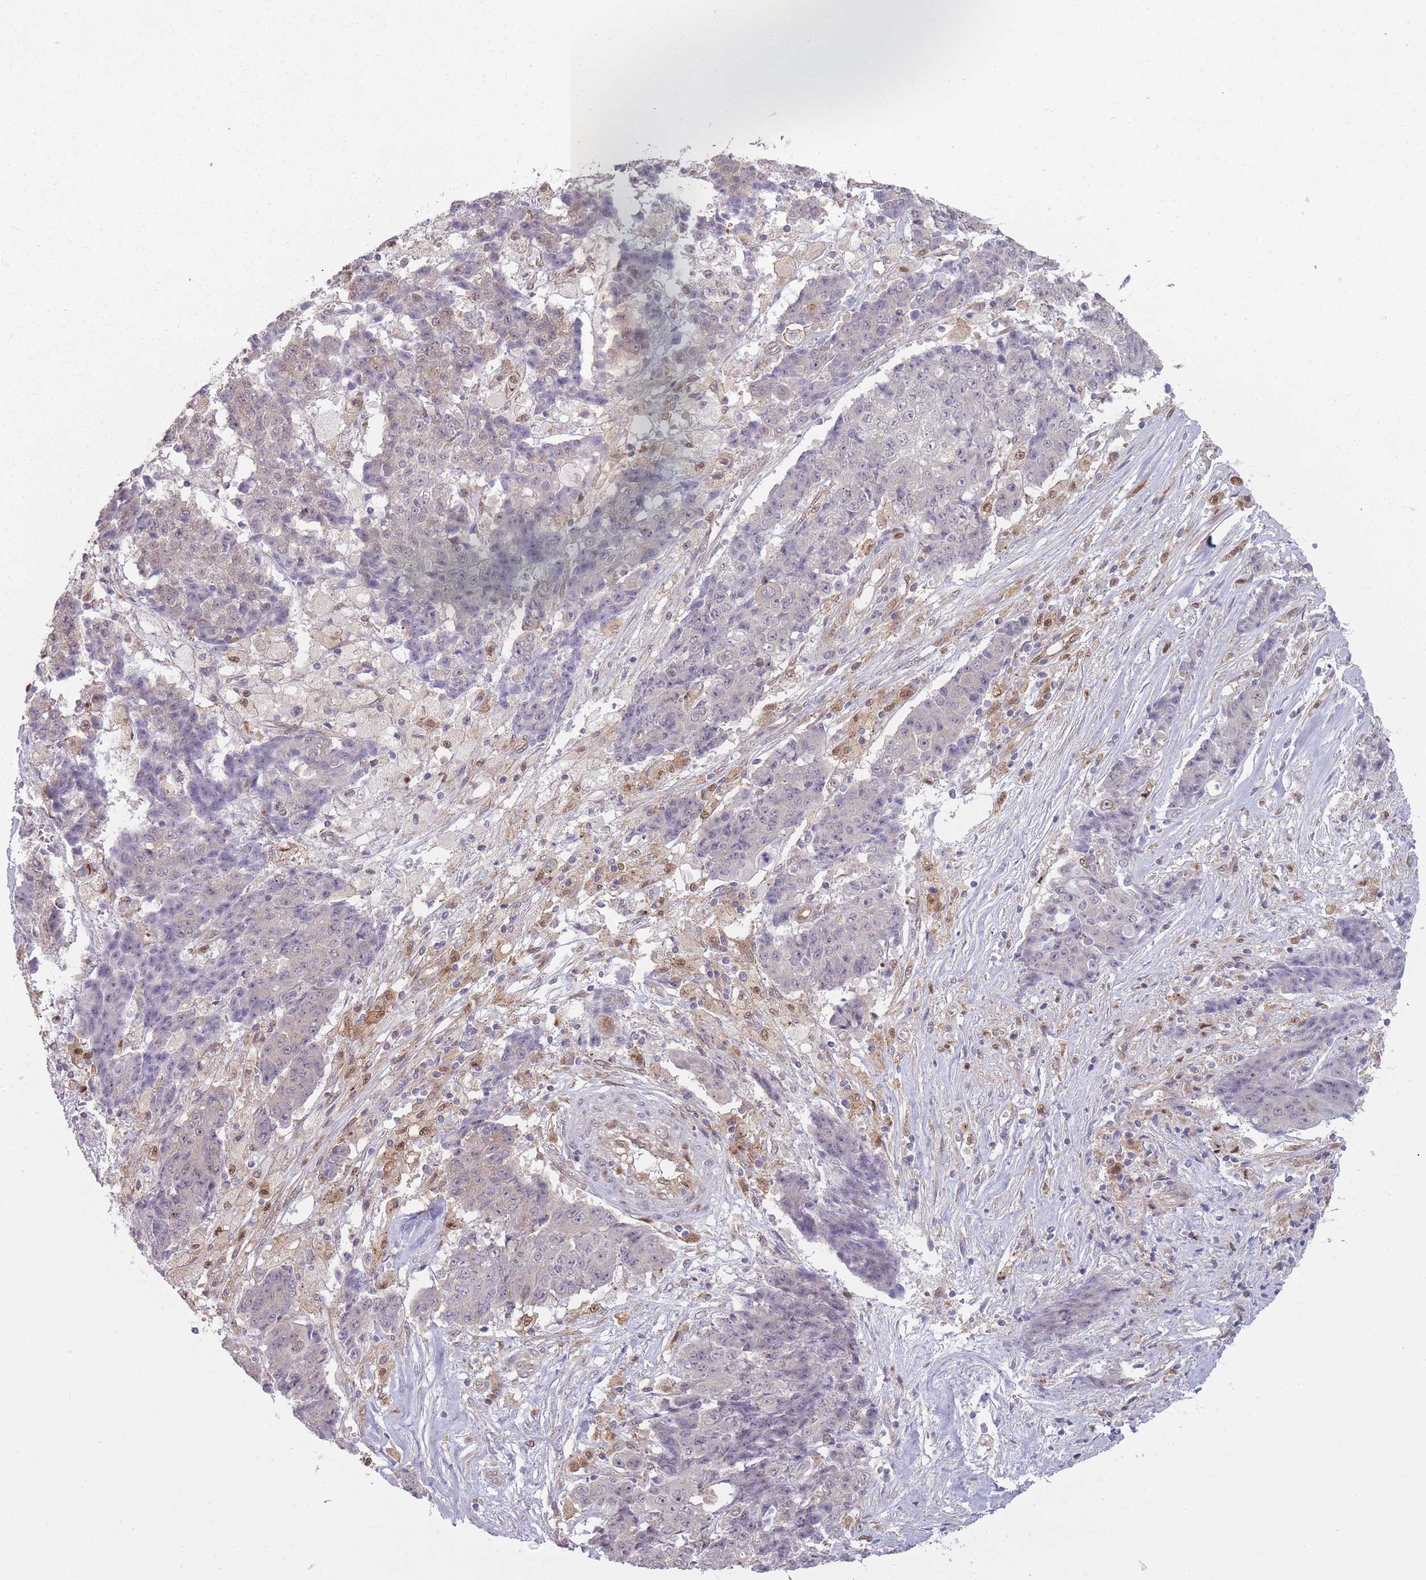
{"staining": {"intensity": "negative", "quantity": "none", "location": "none"}, "tissue": "ovarian cancer", "cell_type": "Tumor cells", "image_type": "cancer", "snomed": [{"axis": "morphology", "description": "Carcinoma, endometroid"}, {"axis": "topography", "description": "Ovary"}], "caption": "Human endometroid carcinoma (ovarian) stained for a protein using immunohistochemistry reveals no positivity in tumor cells.", "gene": "LGALS9", "patient": {"sex": "female", "age": 42}}